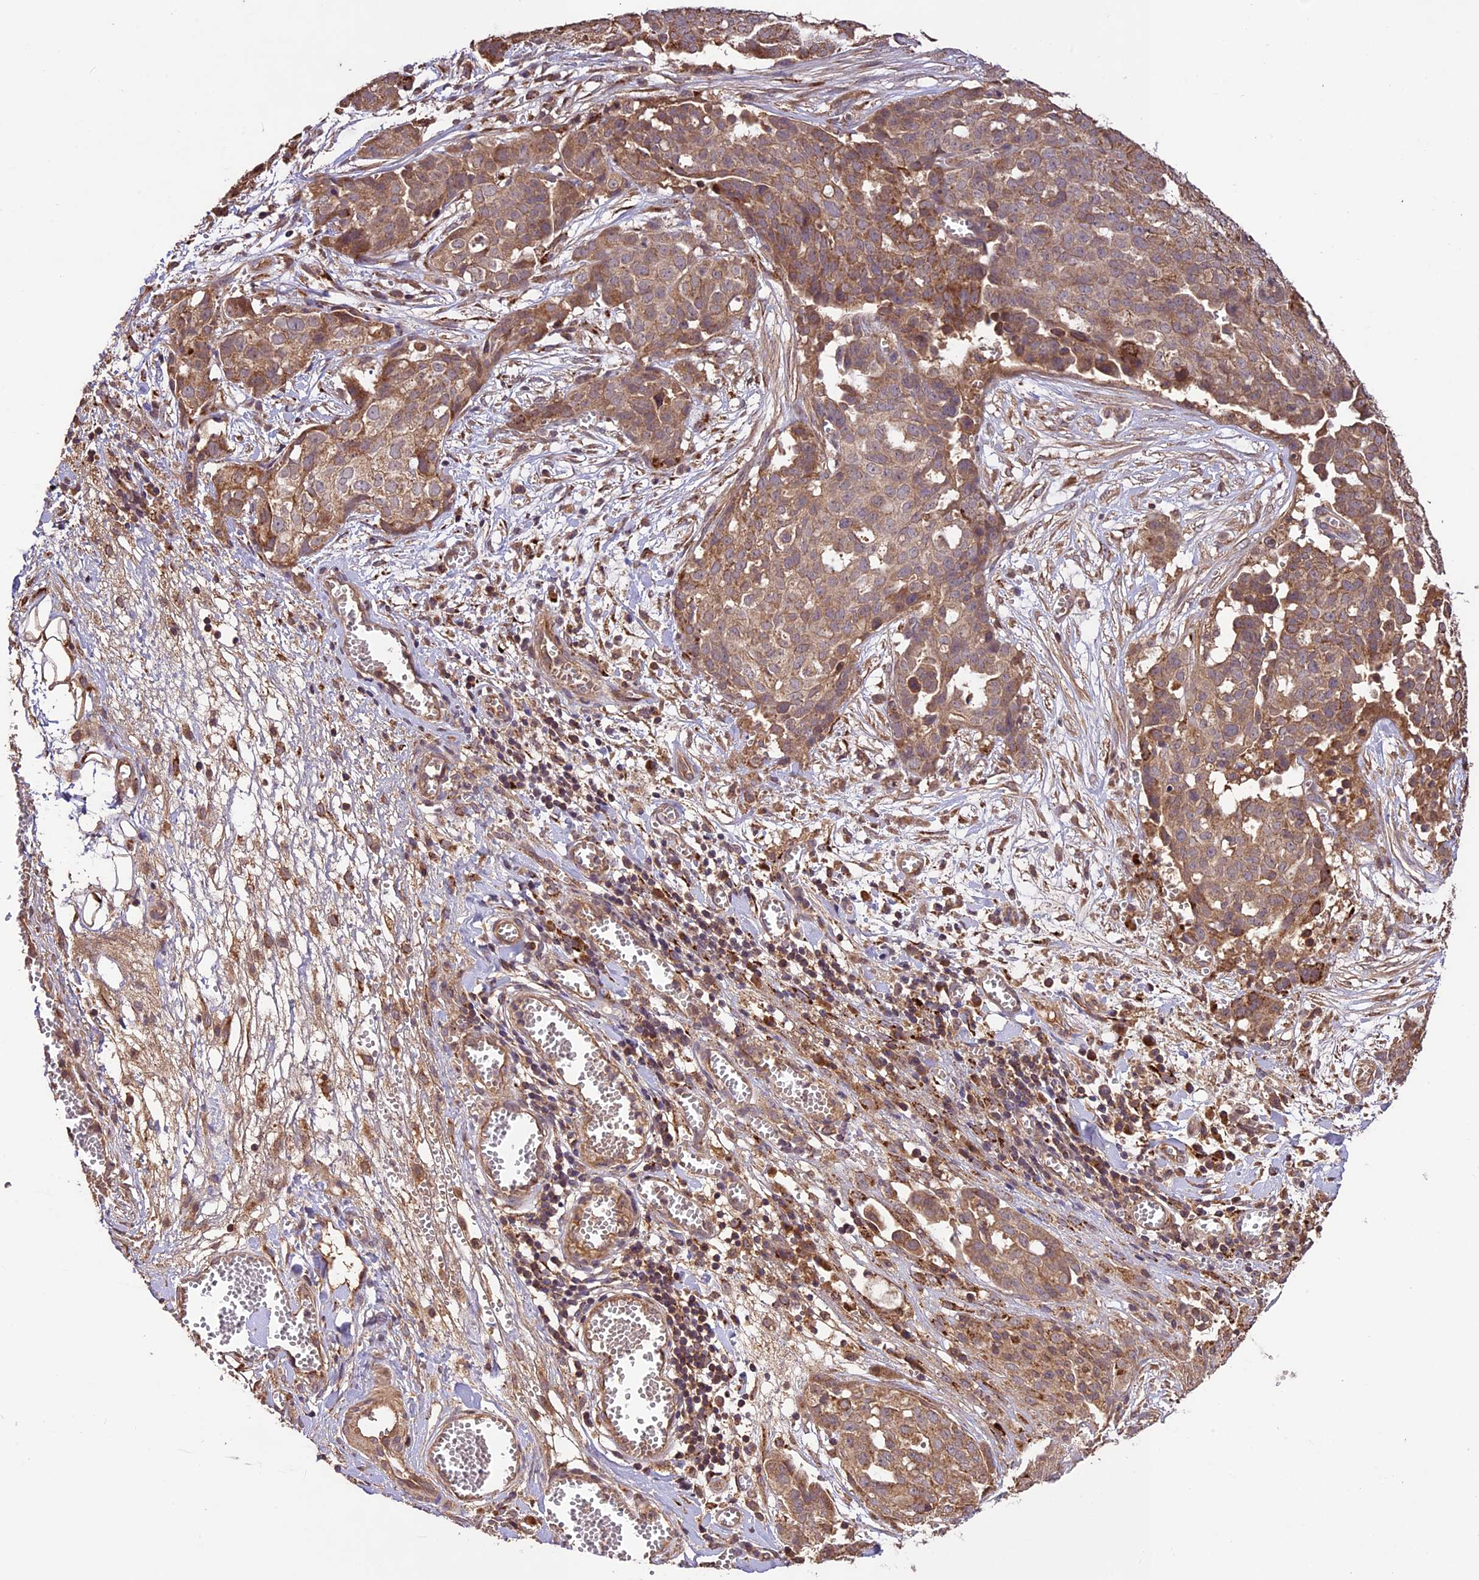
{"staining": {"intensity": "moderate", "quantity": ">75%", "location": "cytoplasmic/membranous"}, "tissue": "ovarian cancer", "cell_type": "Tumor cells", "image_type": "cancer", "snomed": [{"axis": "morphology", "description": "Cystadenocarcinoma, serous, NOS"}, {"axis": "topography", "description": "Soft tissue"}, {"axis": "topography", "description": "Ovary"}], "caption": "Immunohistochemistry (IHC) (DAB) staining of human ovarian cancer (serous cystadenocarcinoma) demonstrates moderate cytoplasmic/membranous protein positivity in about >75% of tumor cells. (DAB (3,3'-diaminobenzidine) IHC with brightfield microscopy, high magnification).", "gene": "CRLF1", "patient": {"sex": "female", "age": 57}}